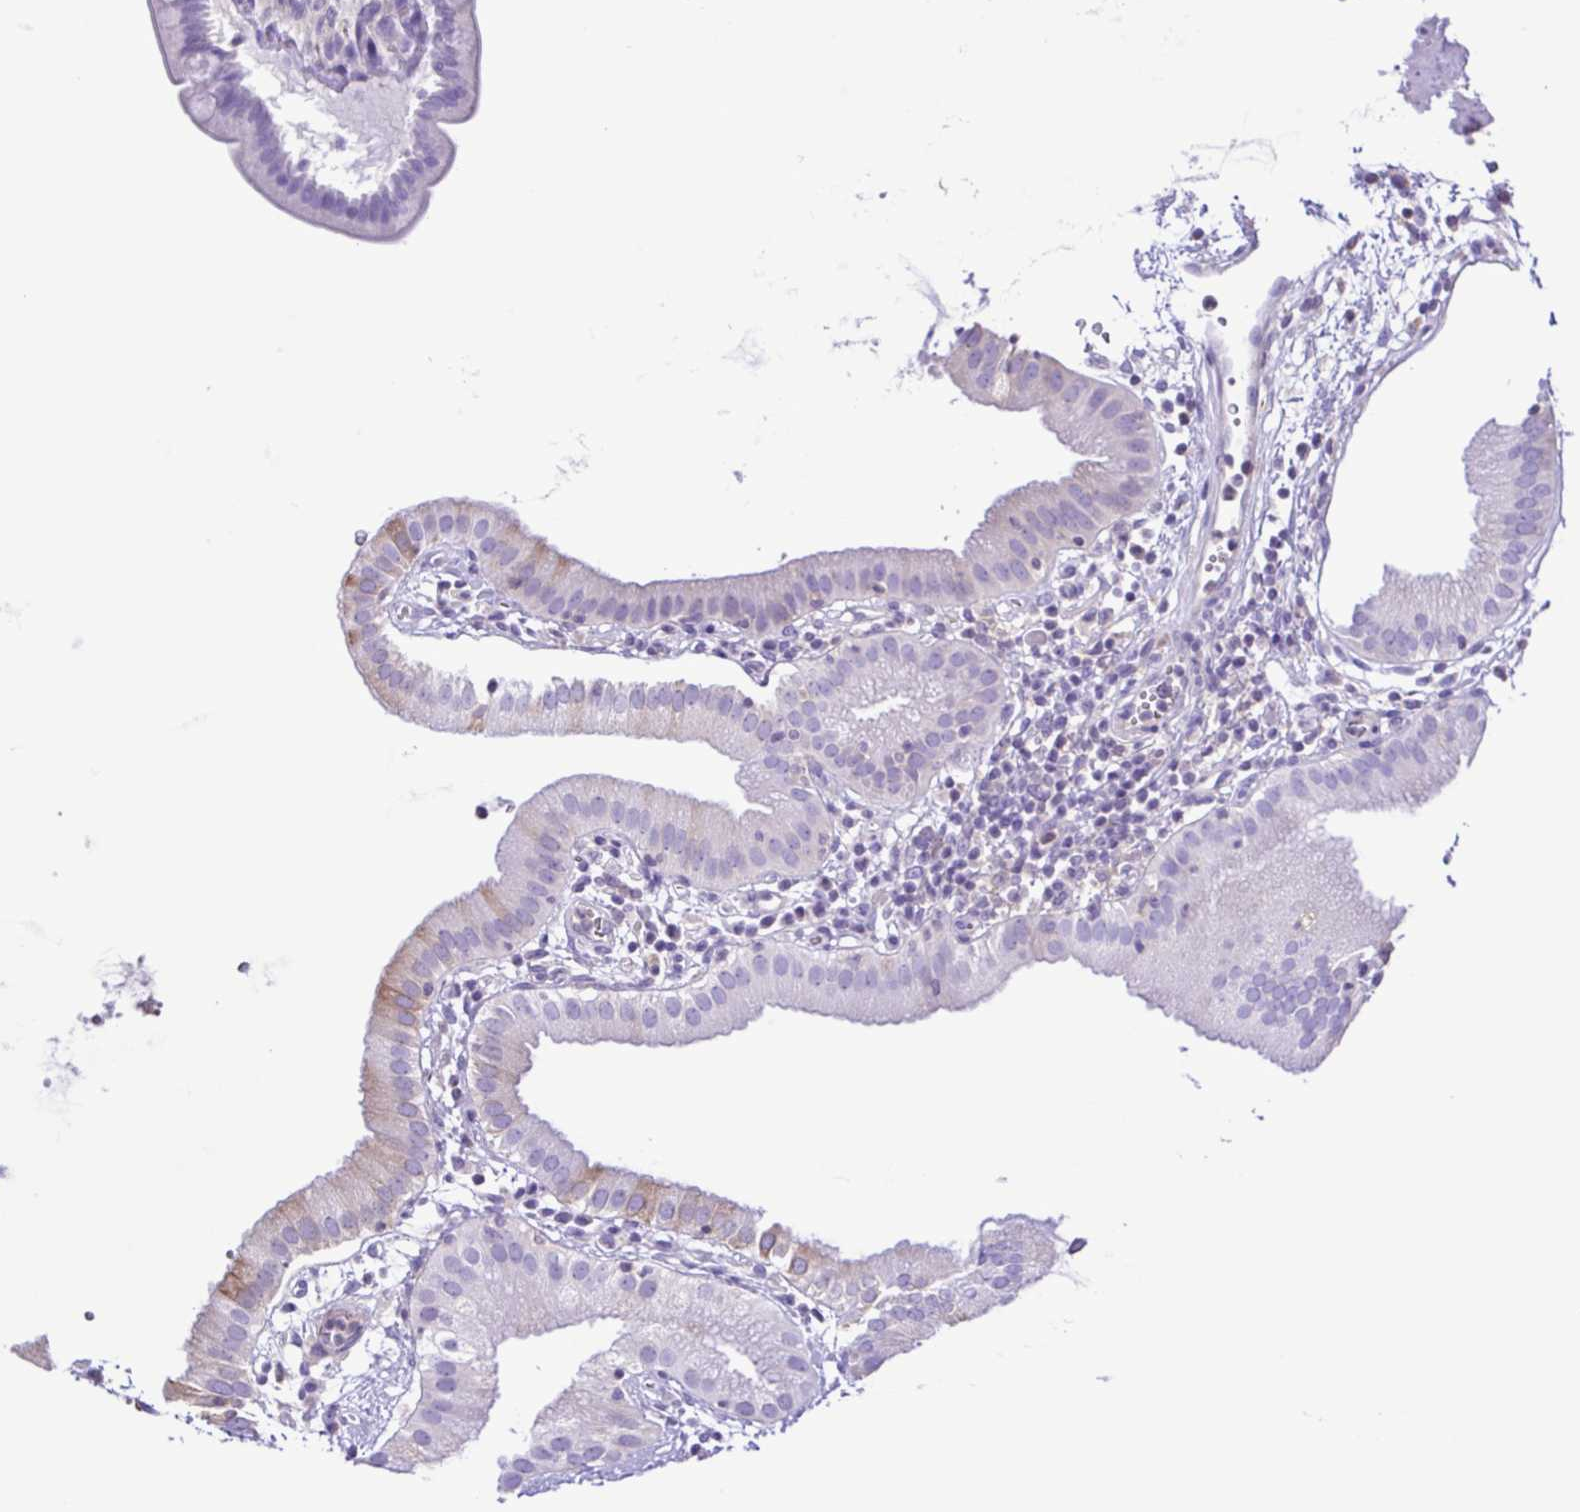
{"staining": {"intensity": "moderate", "quantity": "<25%", "location": "cytoplasmic/membranous"}, "tissue": "gallbladder", "cell_type": "Glandular cells", "image_type": "normal", "snomed": [{"axis": "morphology", "description": "Normal tissue, NOS"}, {"axis": "topography", "description": "Gallbladder"}], "caption": "Moderate cytoplasmic/membranous staining is identified in about <25% of glandular cells in benign gallbladder.", "gene": "CYP17A1", "patient": {"sex": "female", "age": 65}}